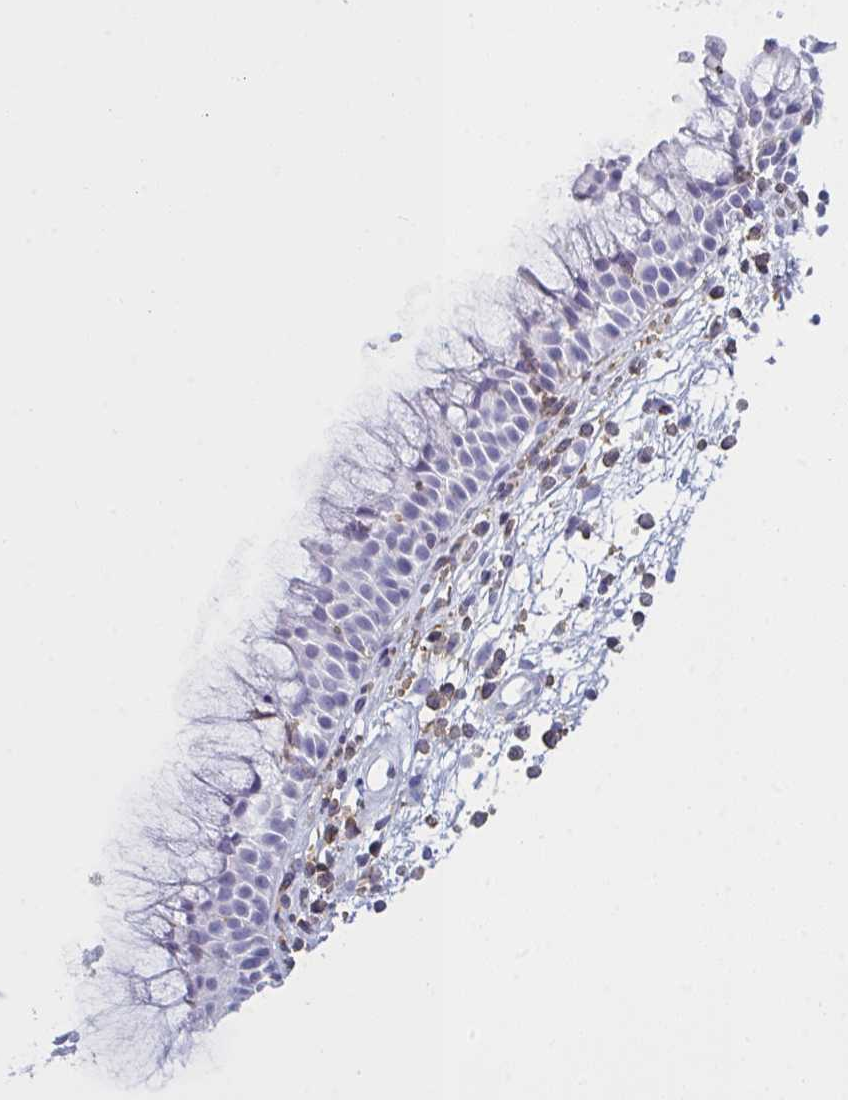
{"staining": {"intensity": "negative", "quantity": "none", "location": "none"}, "tissue": "nasopharynx", "cell_type": "Respiratory epithelial cells", "image_type": "normal", "snomed": [{"axis": "morphology", "description": "Normal tissue, NOS"}, {"axis": "topography", "description": "Nasopharynx"}], "caption": "Immunohistochemistry (IHC) of benign nasopharynx shows no positivity in respiratory epithelial cells.", "gene": "MYO1F", "patient": {"sex": "male", "age": 56}}